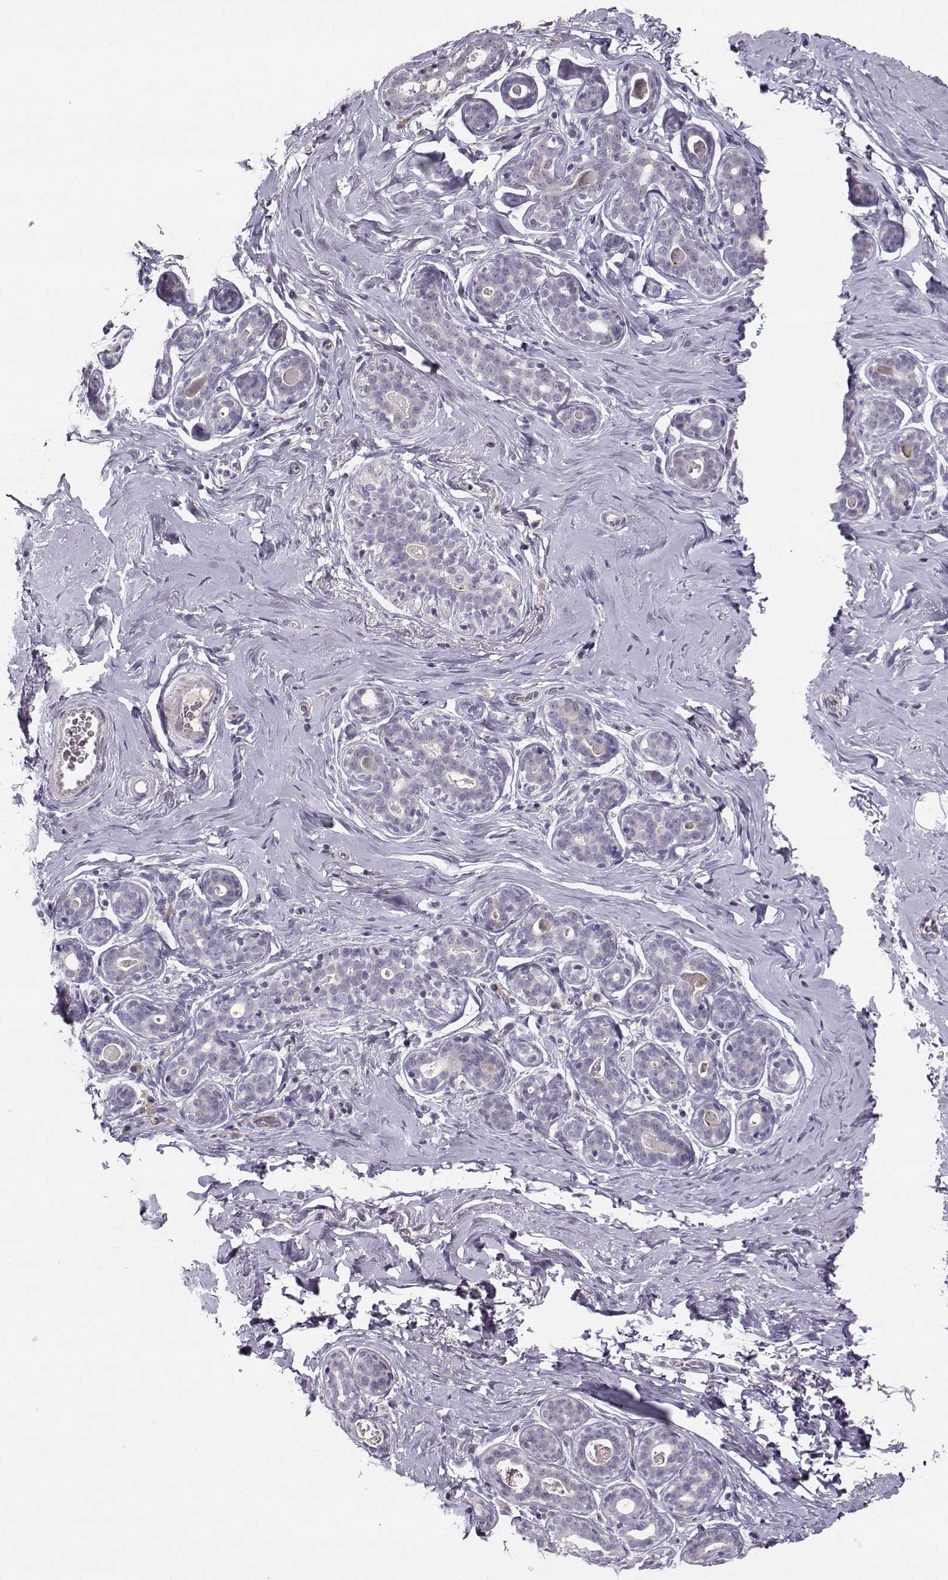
{"staining": {"intensity": "negative", "quantity": "none", "location": "none"}, "tissue": "breast", "cell_type": "Adipocytes", "image_type": "normal", "snomed": [{"axis": "morphology", "description": "Normal tissue, NOS"}, {"axis": "topography", "description": "Skin"}, {"axis": "topography", "description": "Breast"}], "caption": "Immunohistochemical staining of normal breast shows no significant positivity in adipocytes. (DAB (3,3'-diaminobenzidine) immunohistochemistry with hematoxylin counter stain).", "gene": "OPRD1", "patient": {"sex": "female", "age": 43}}